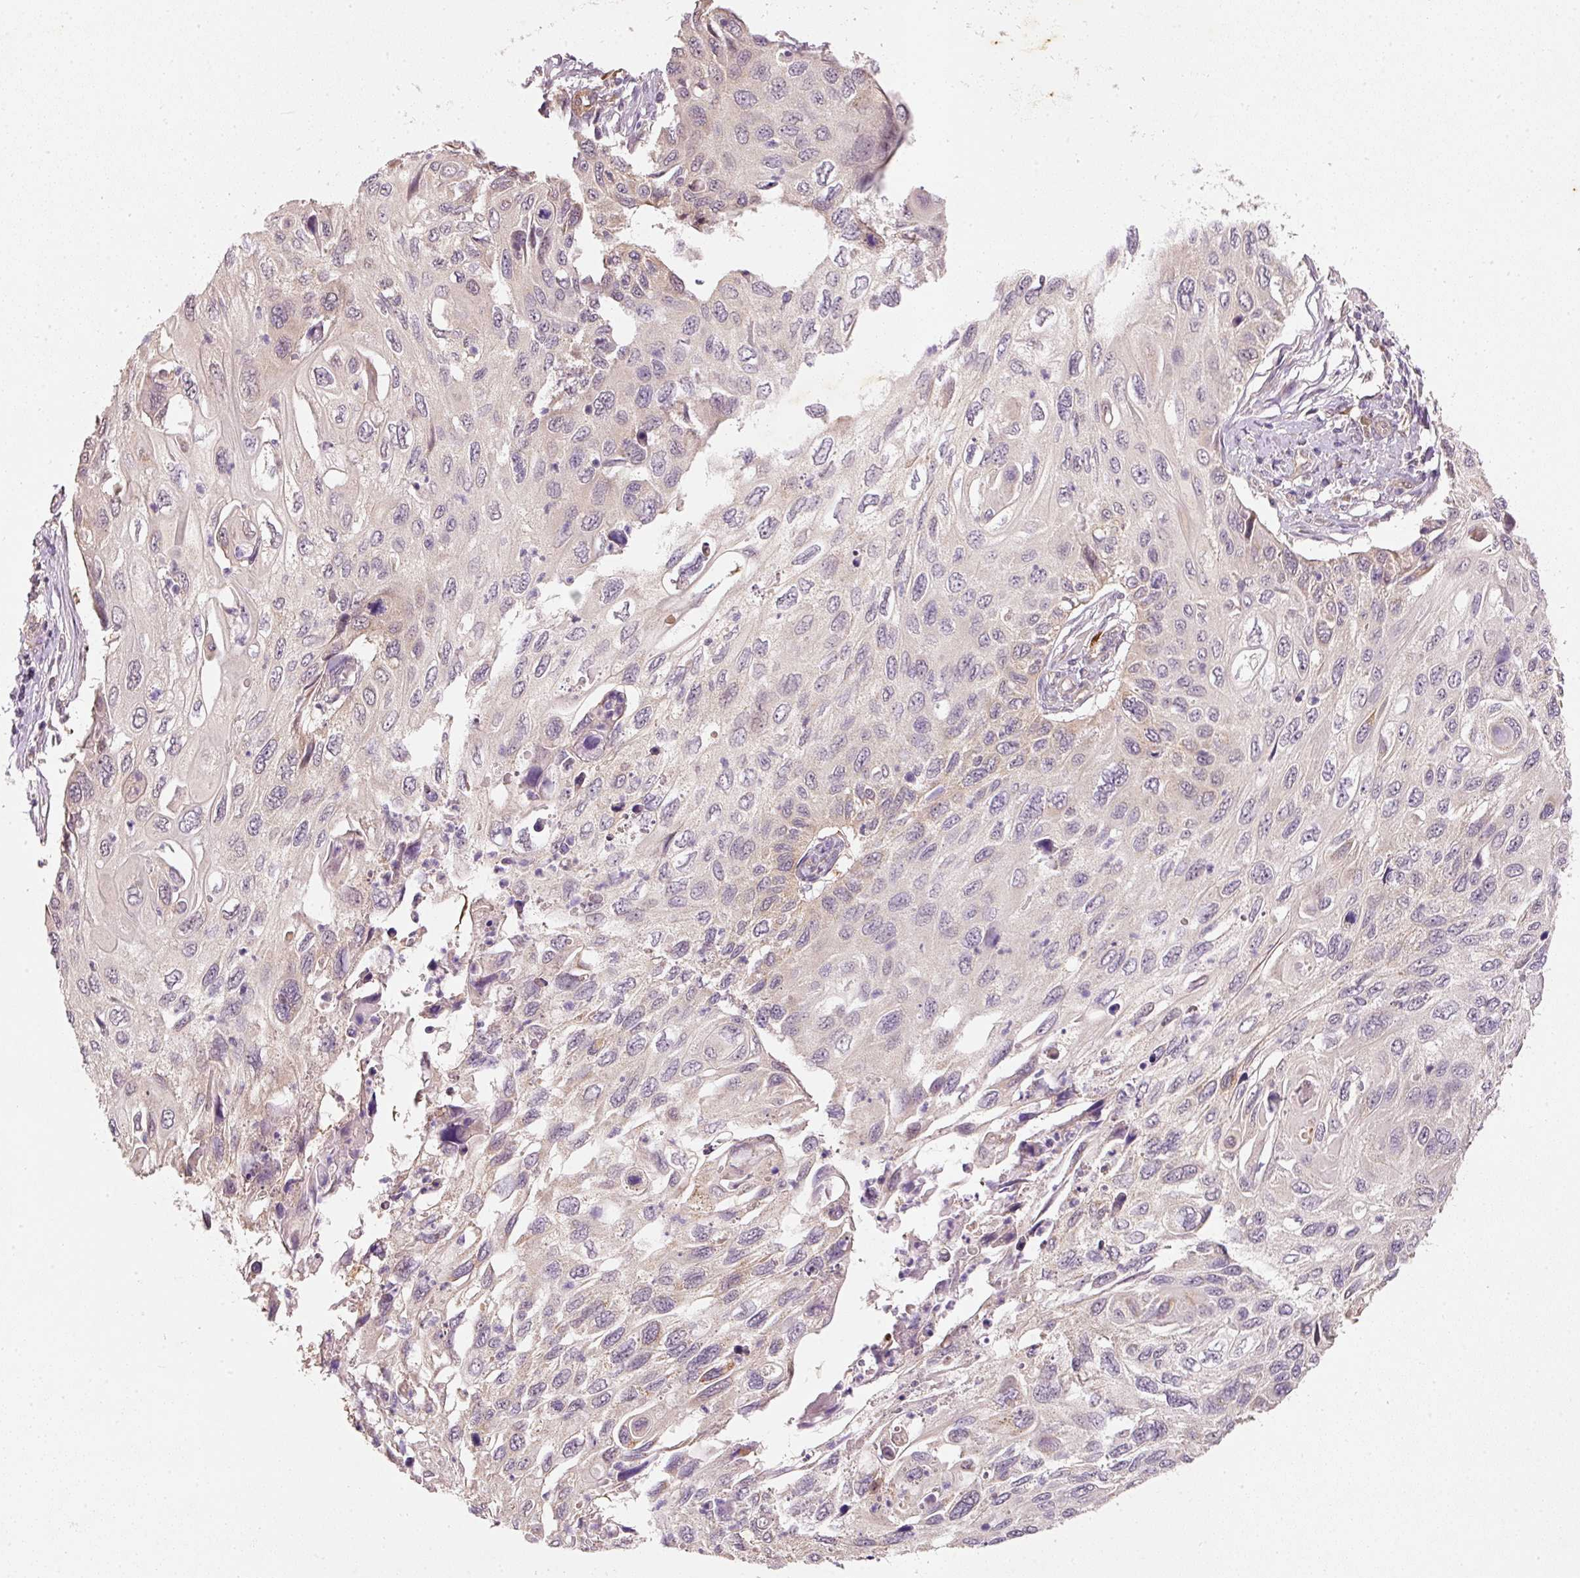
{"staining": {"intensity": "moderate", "quantity": "<25%", "location": "cytoplasmic/membranous"}, "tissue": "cervical cancer", "cell_type": "Tumor cells", "image_type": "cancer", "snomed": [{"axis": "morphology", "description": "Squamous cell carcinoma, NOS"}, {"axis": "topography", "description": "Cervix"}], "caption": "Moderate cytoplasmic/membranous protein positivity is seen in approximately <25% of tumor cells in squamous cell carcinoma (cervical).", "gene": "RGL2", "patient": {"sex": "female", "age": 70}}